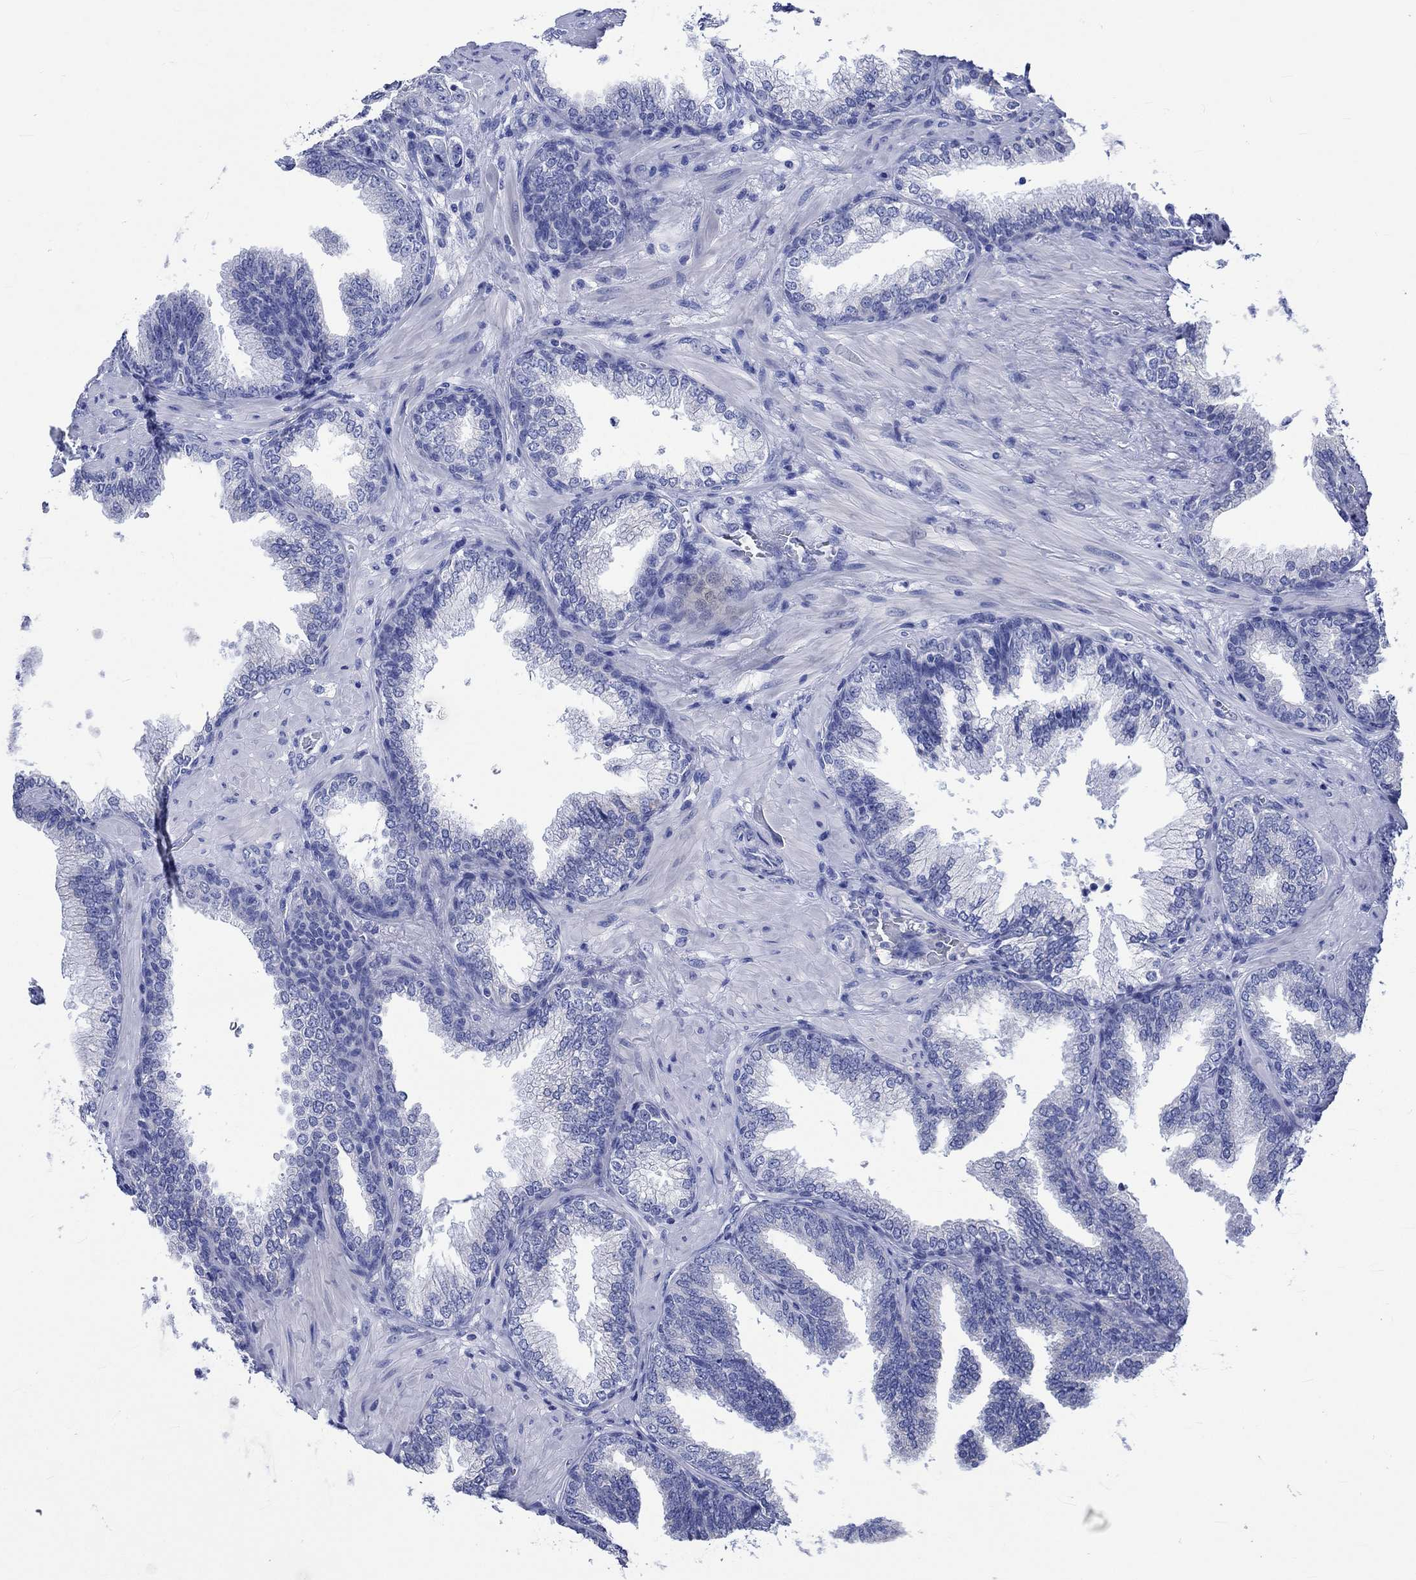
{"staining": {"intensity": "negative", "quantity": "none", "location": "none"}, "tissue": "prostate cancer", "cell_type": "Tumor cells", "image_type": "cancer", "snomed": [{"axis": "morphology", "description": "Adenocarcinoma, Low grade"}, {"axis": "topography", "description": "Prostate"}], "caption": "Immunohistochemistry photomicrograph of neoplastic tissue: prostate cancer (adenocarcinoma (low-grade)) stained with DAB (3,3'-diaminobenzidine) displays no significant protein positivity in tumor cells.", "gene": "KLHL33", "patient": {"sex": "male", "age": 68}}